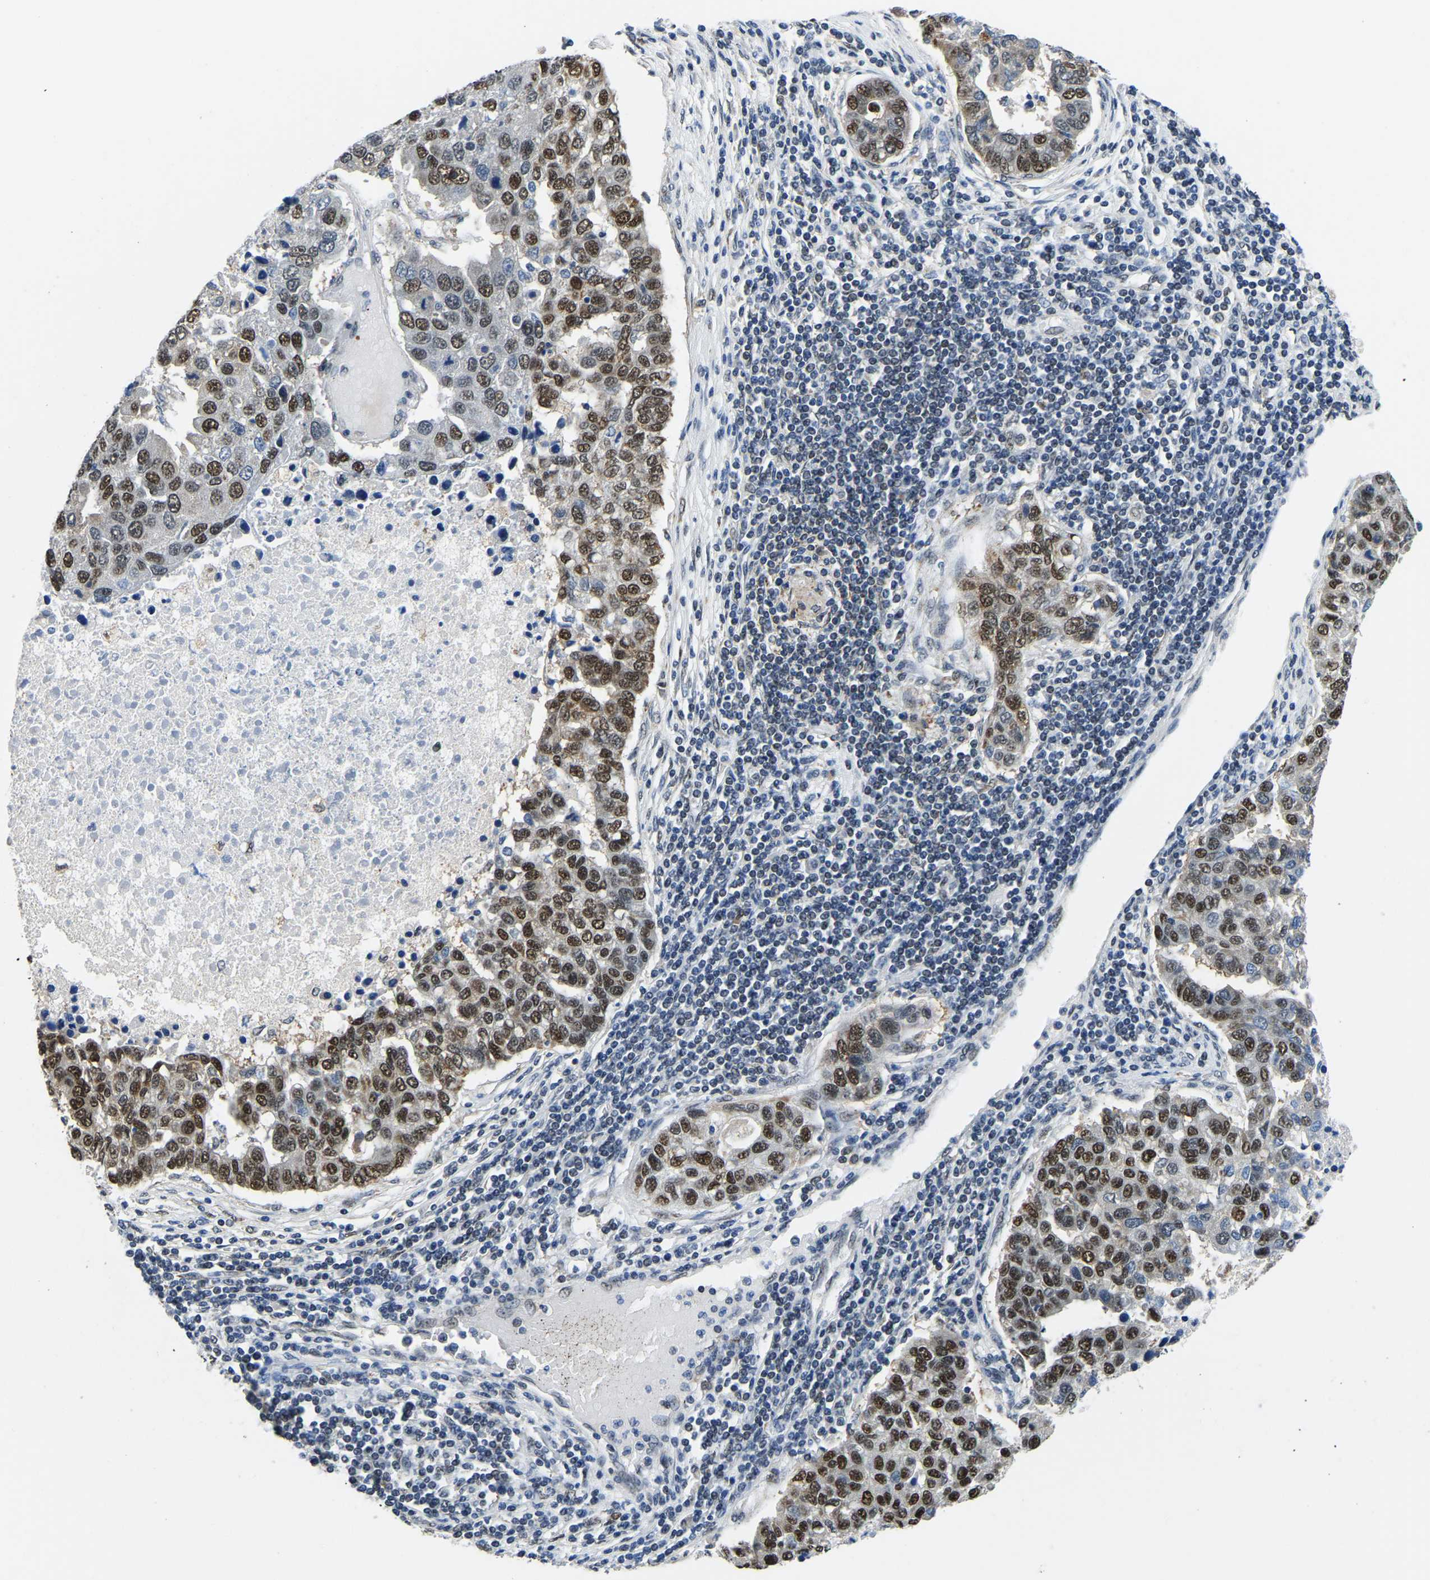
{"staining": {"intensity": "moderate", "quantity": "25%-75%", "location": "nuclear"}, "tissue": "pancreatic cancer", "cell_type": "Tumor cells", "image_type": "cancer", "snomed": [{"axis": "morphology", "description": "Adenocarcinoma, NOS"}, {"axis": "topography", "description": "Pancreas"}], "caption": "Approximately 25%-75% of tumor cells in pancreatic cancer show moderate nuclear protein staining as visualized by brown immunohistochemical staining.", "gene": "BNIP3L", "patient": {"sex": "female", "age": 61}}